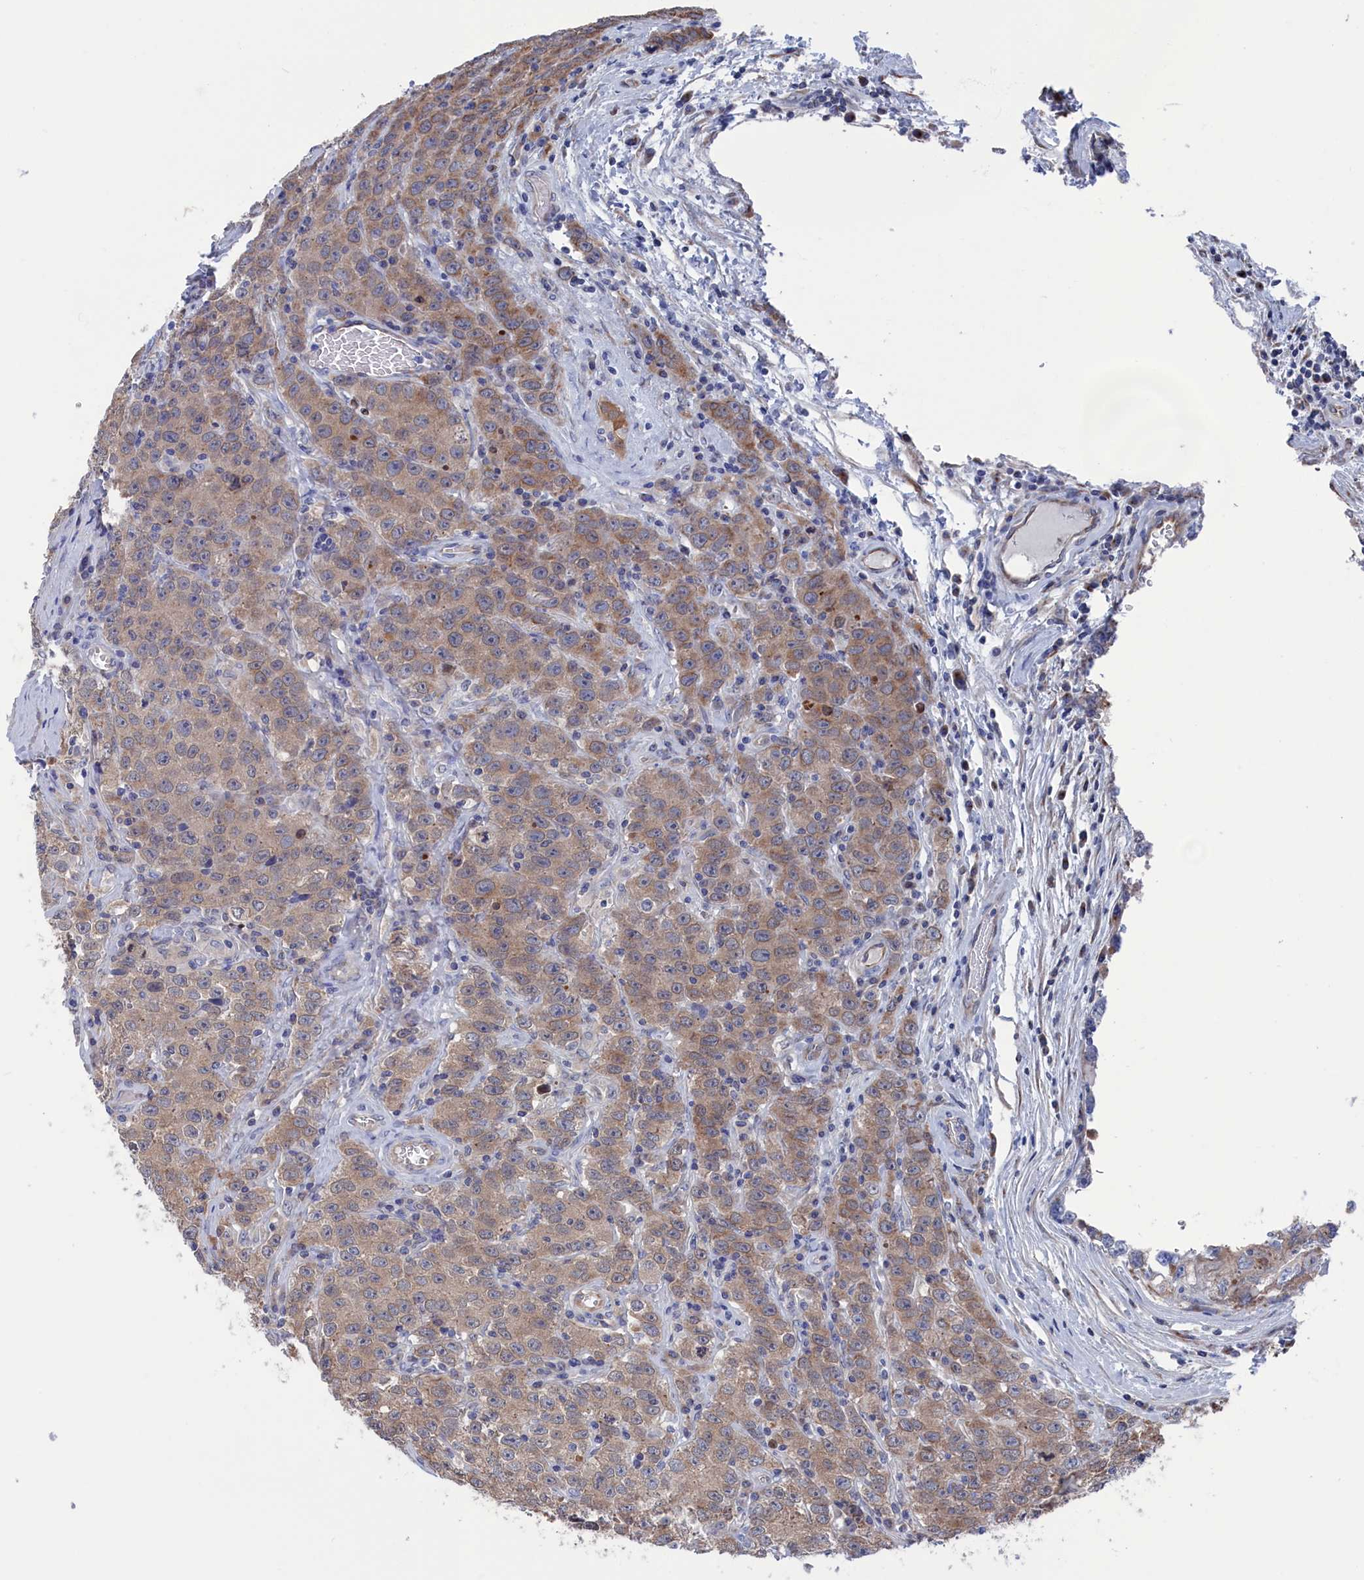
{"staining": {"intensity": "weak", "quantity": ">75%", "location": "cytoplasmic/membranous"}, "tissue": "testis cancer", "cell_type": "Tumor cells", "image_type": "cancer", "snomed": [{"axis": "morphology", "description": "Seminoma, NOS"}, {"axis": "morphology", "description": "Carcinoma, Embryonal, NOS"}, {"axis": "topography", "description": "Testis"}], "caption": "About >75% of tumor cells in testis cancer (seminoma) demonstrate weak cytoplasmic/membranous protein expression as visualized by brown immunohistochemical staining.", "gene": "NUTF2", "patient": {"sex": "male", "age": 43}}